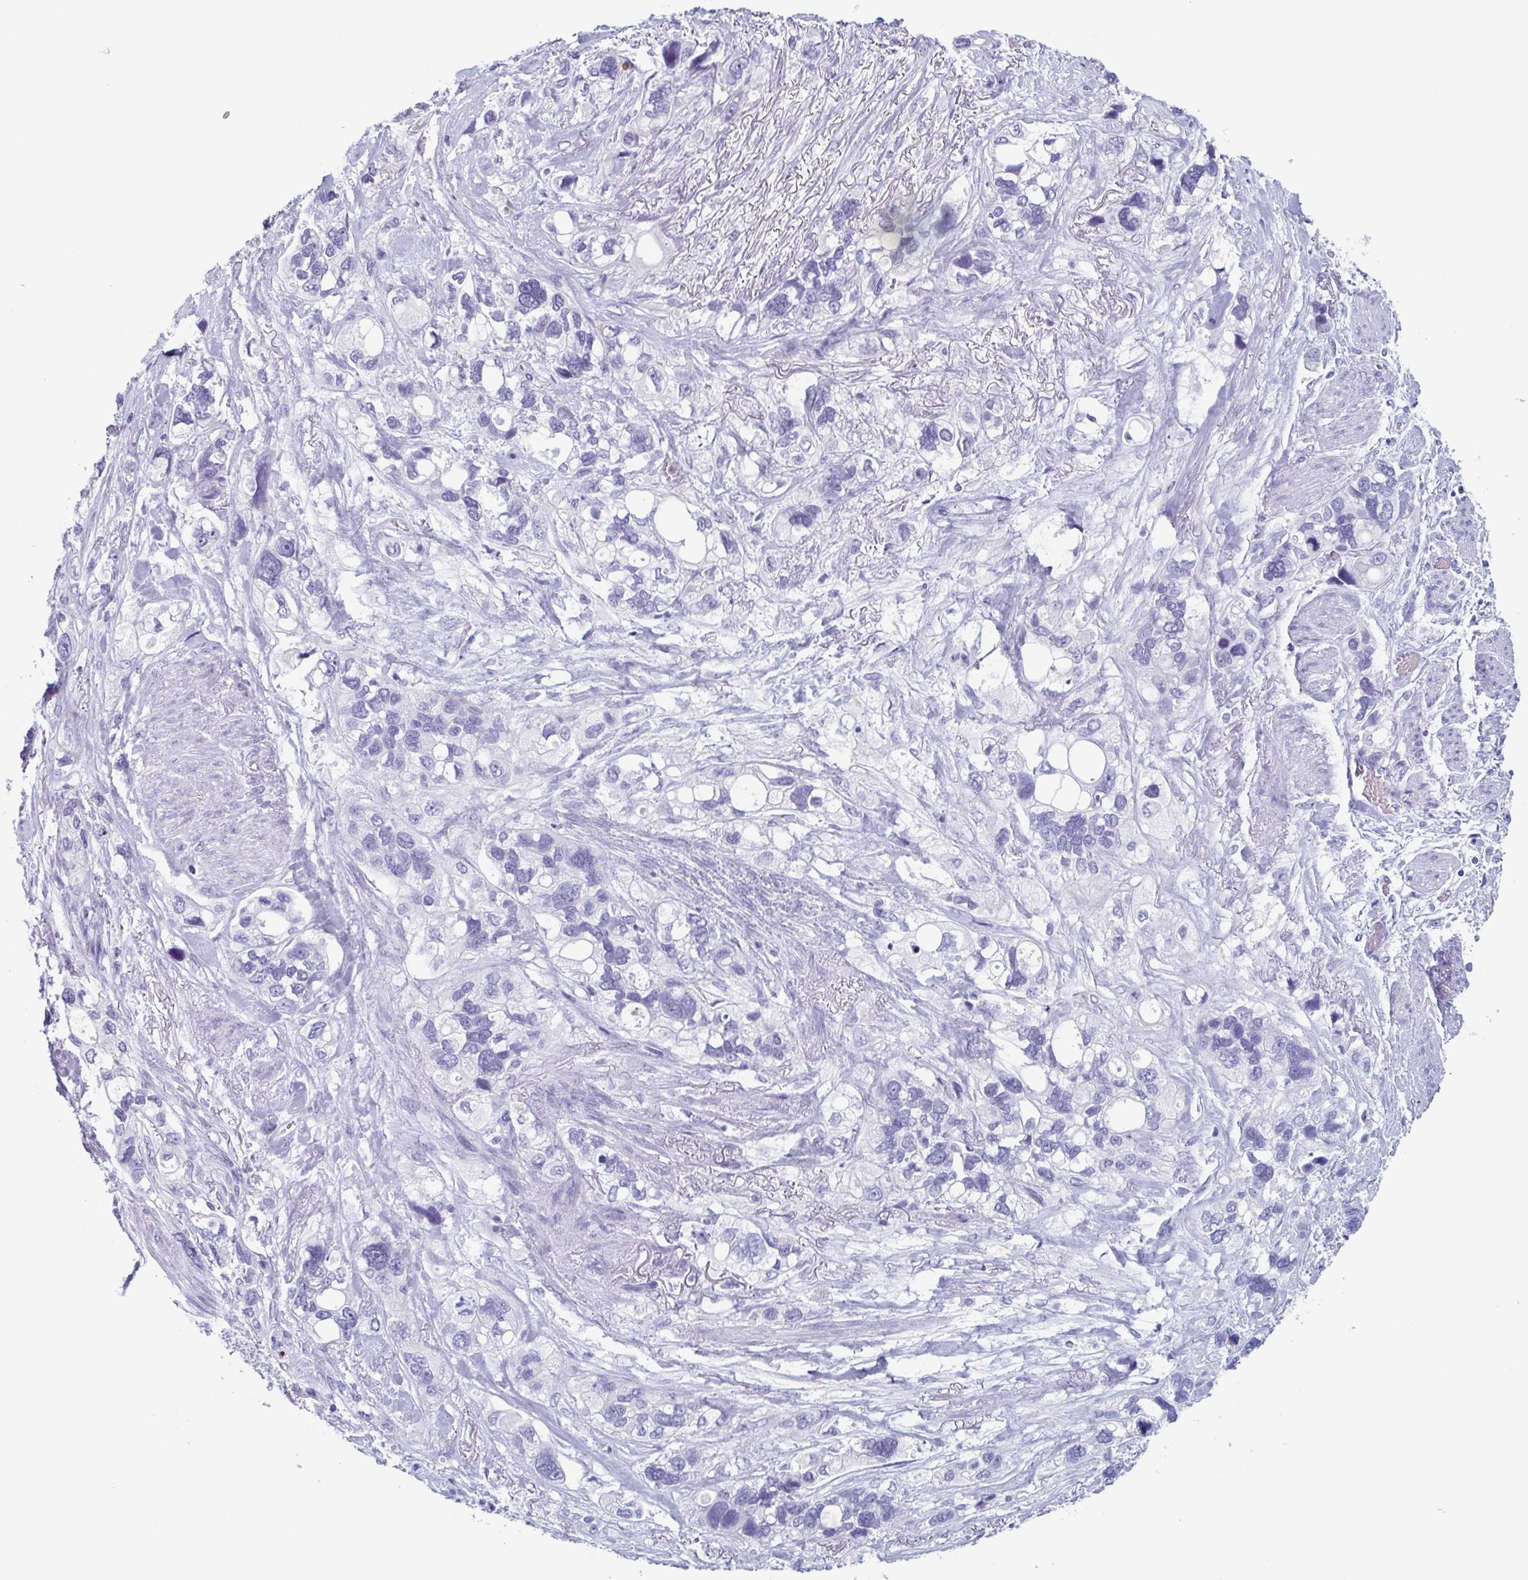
{"staining": {"intensity": "negative", "quantity": "none", "location": "none"}, "tissue": "stomach cancer", "cell_type": "Tumor cells", "image_type": "cancer", "snomed": [{"axis": "morphology", "description": "Adenocarcinoma, NOS"}, {"axis": "topography", "description": "Stomach, upper"}], "caption": "High power microscopy image of an immunohistochemistry (IHC) histopathology image of adenocarcinoma (stomach), revealing no significant expression in tumor cells. (IHC, brightfield microscopy, high magnification).", "gene": "BPI", "patient": {"sex": "female", "age": 81}}